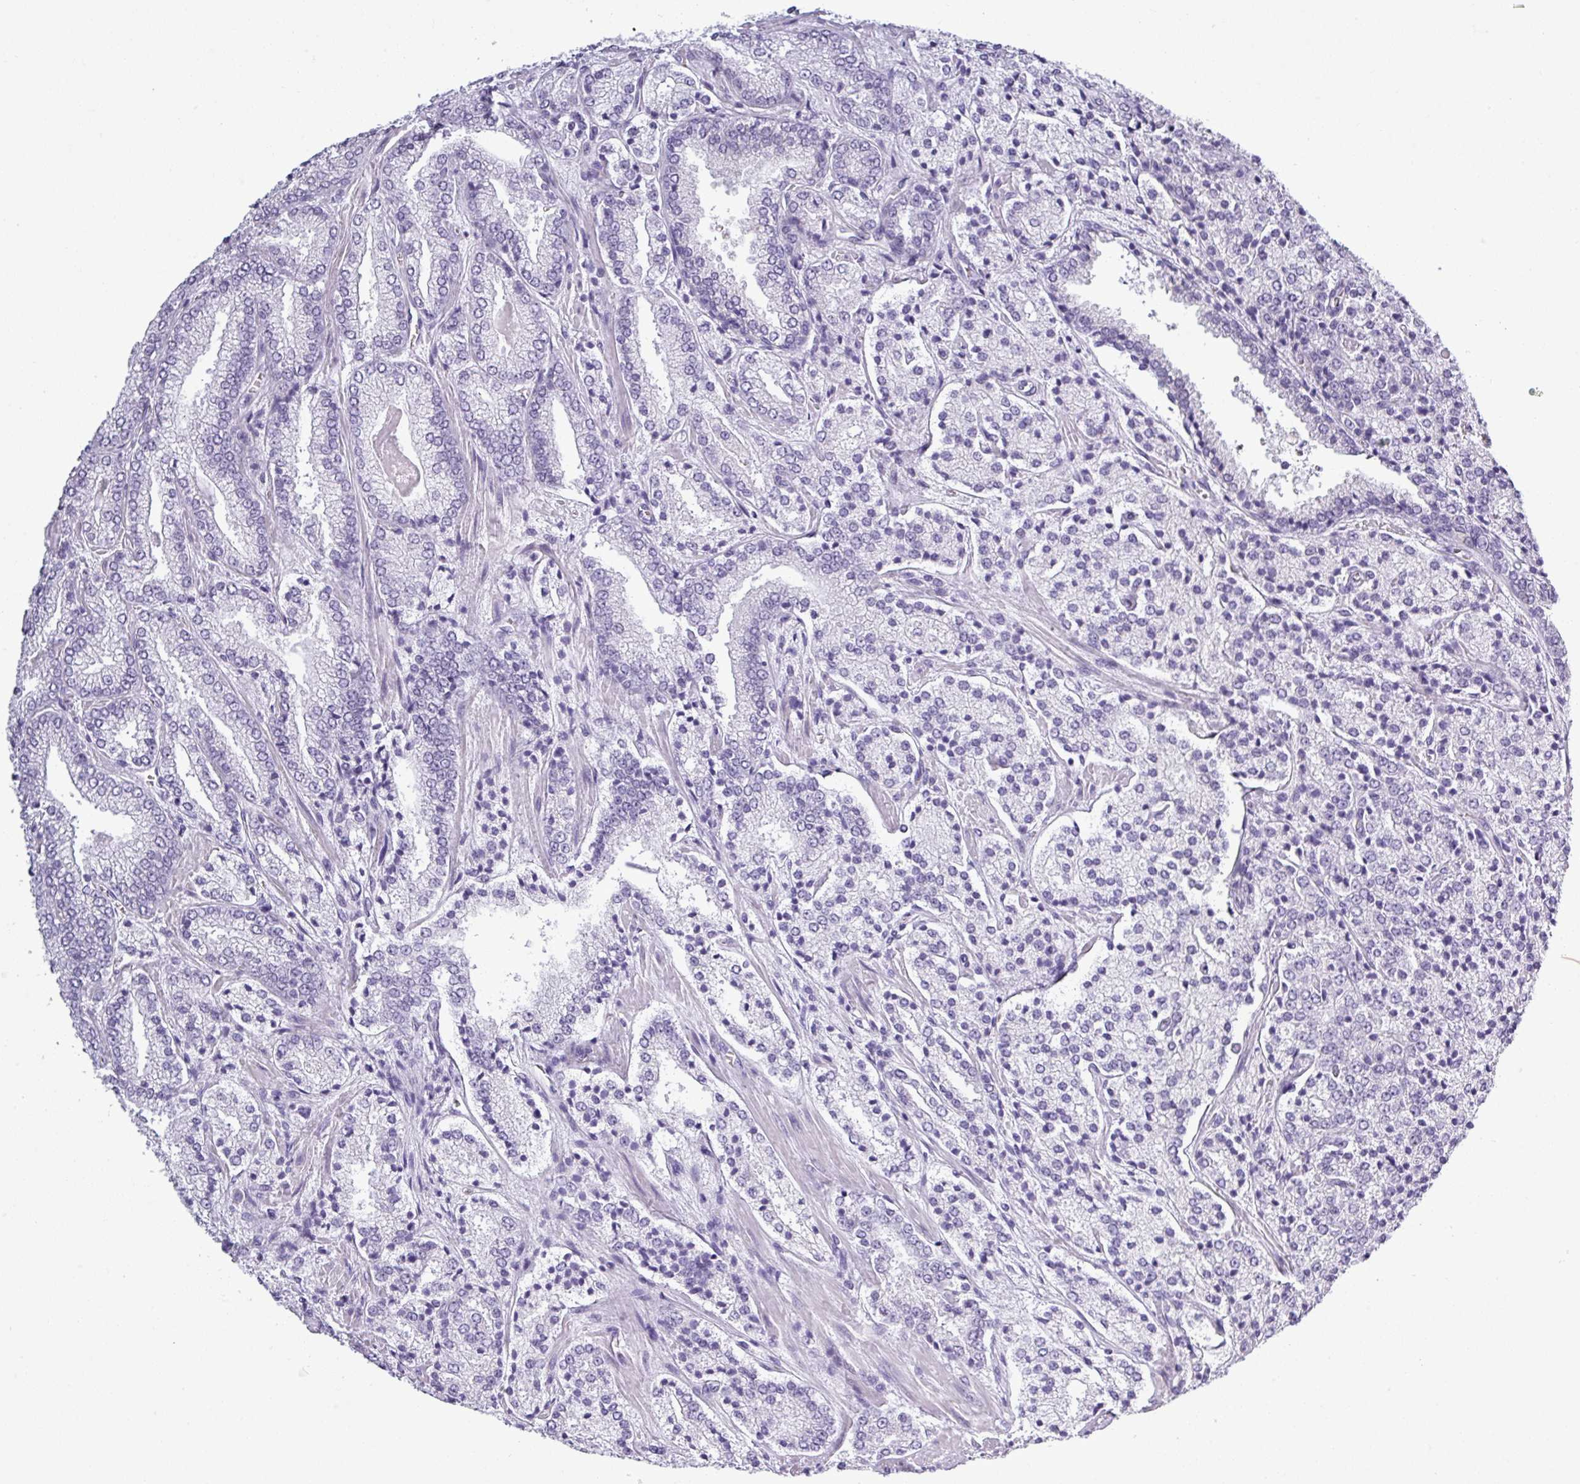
{"staining": {"intensity": "negative", "quantity": "none", "location": "none"}, "tissue": "prostate cancer", "cell_type": "Tumor cells", "image_type": "cancer", "snomed": [{"axis": "morphology", "description": "Adenocarcinoma, High grade"}, {"axis": "topography", "description": "Prostate"}], "caption": "Immunohistochemistry (IHC) photomicrograph of neoplastic tissue: human adenocarcinoma (high-grade) (prostate) stained with DAB reveals no significant protein positivity in tumor cells.", "gene": "SRGAP1", "patient": {"sex": "male", "age": 63}}